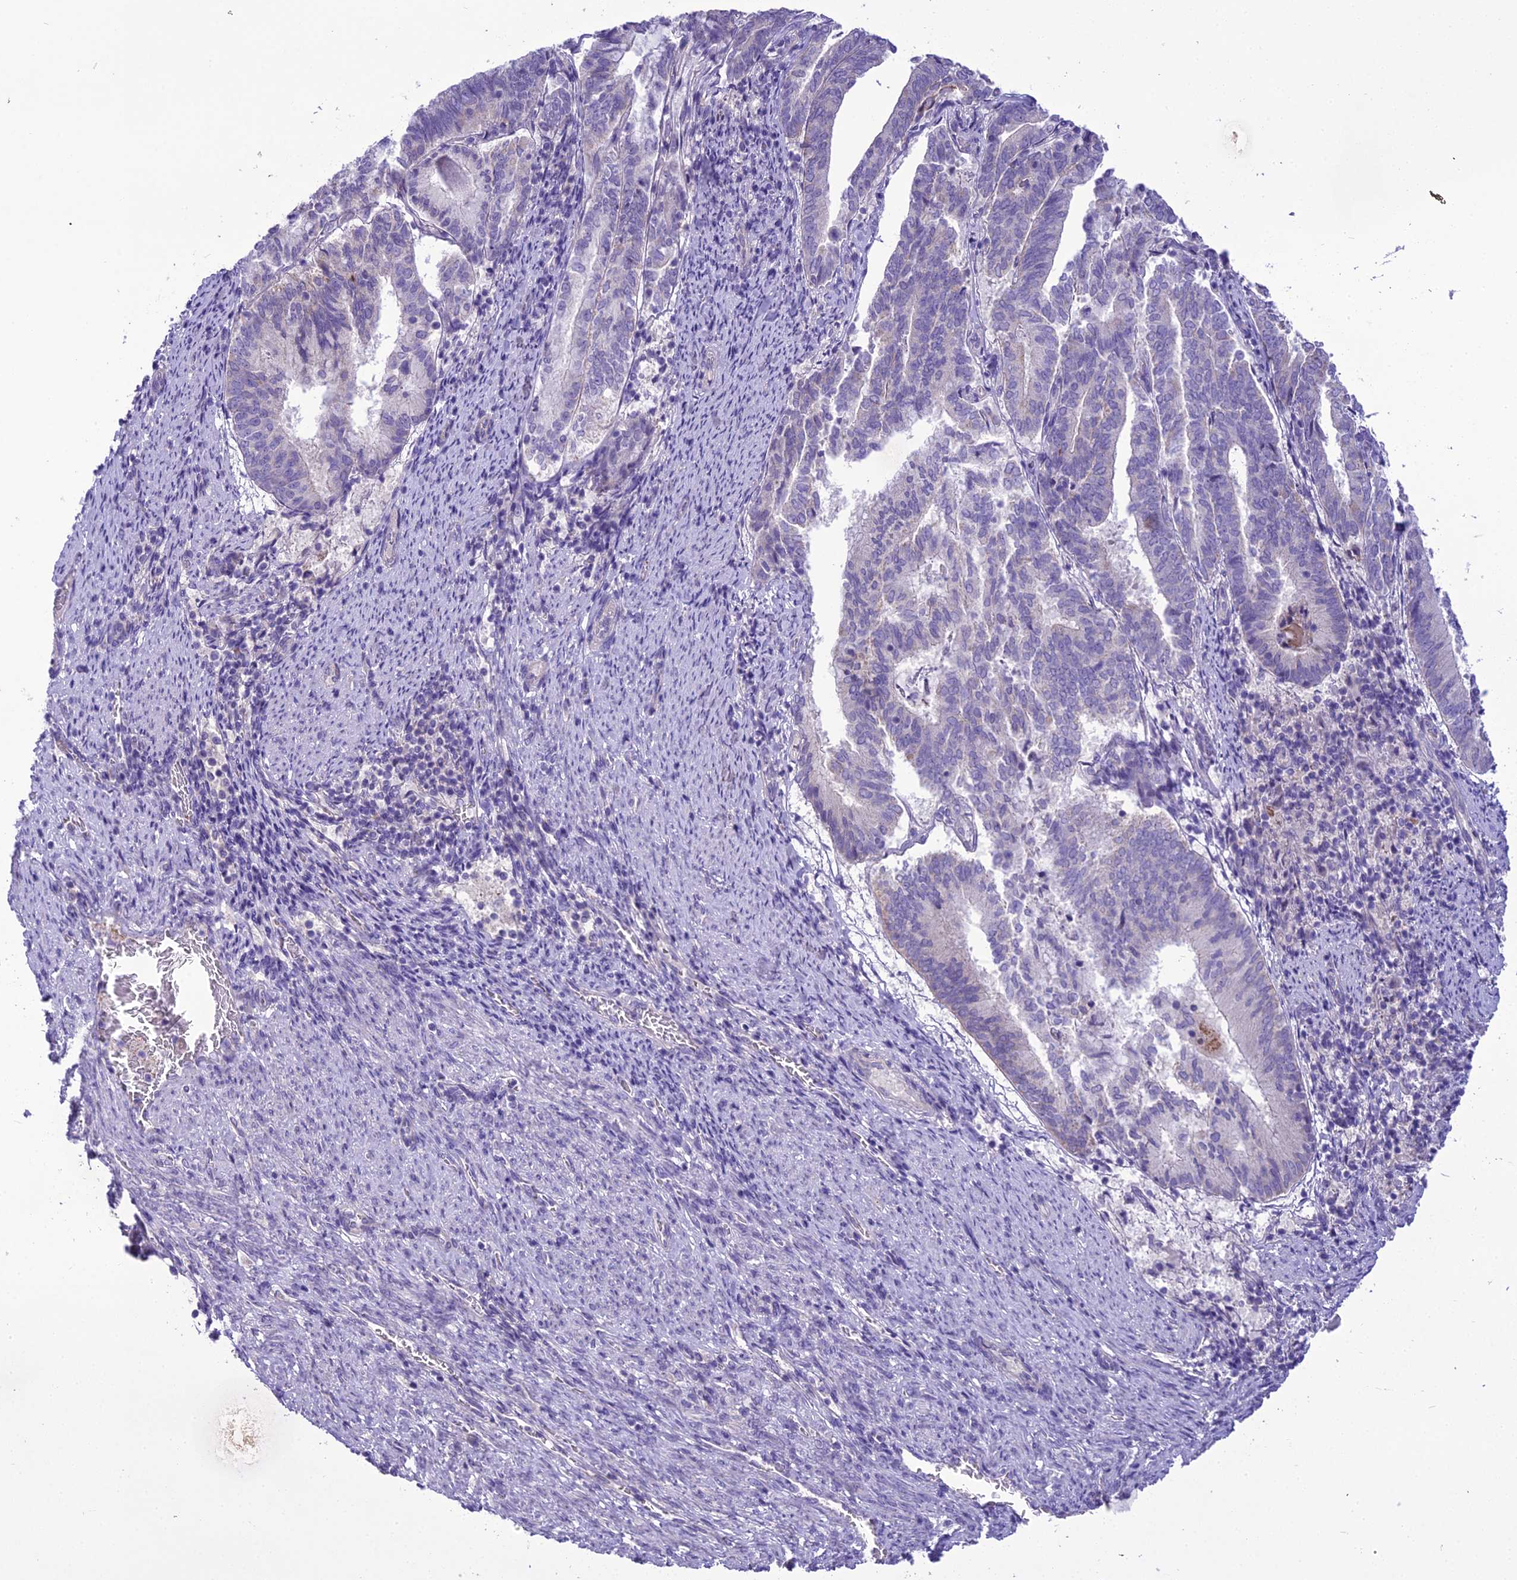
{"staining": {"intensity": "negative", "quantity": "none", "location": "none"}, "tissue": "endometrial cancer", "cell_type": "Tumor cells", "image_type": "cancer", "snomed": [{"axis": "morphology", "description": "Adenocarcinoma, NOS"}, {"axis": "topography", "description": "Endometrium"}], "caption": "This micrograph is of endometrial cancer stained with IHC to label a protein in brown with the nuclei are counter-stained blue. There is no expression in tumor cells.", "gene": "SCRT1", "patient": {"sex": "female", "age": 80}}